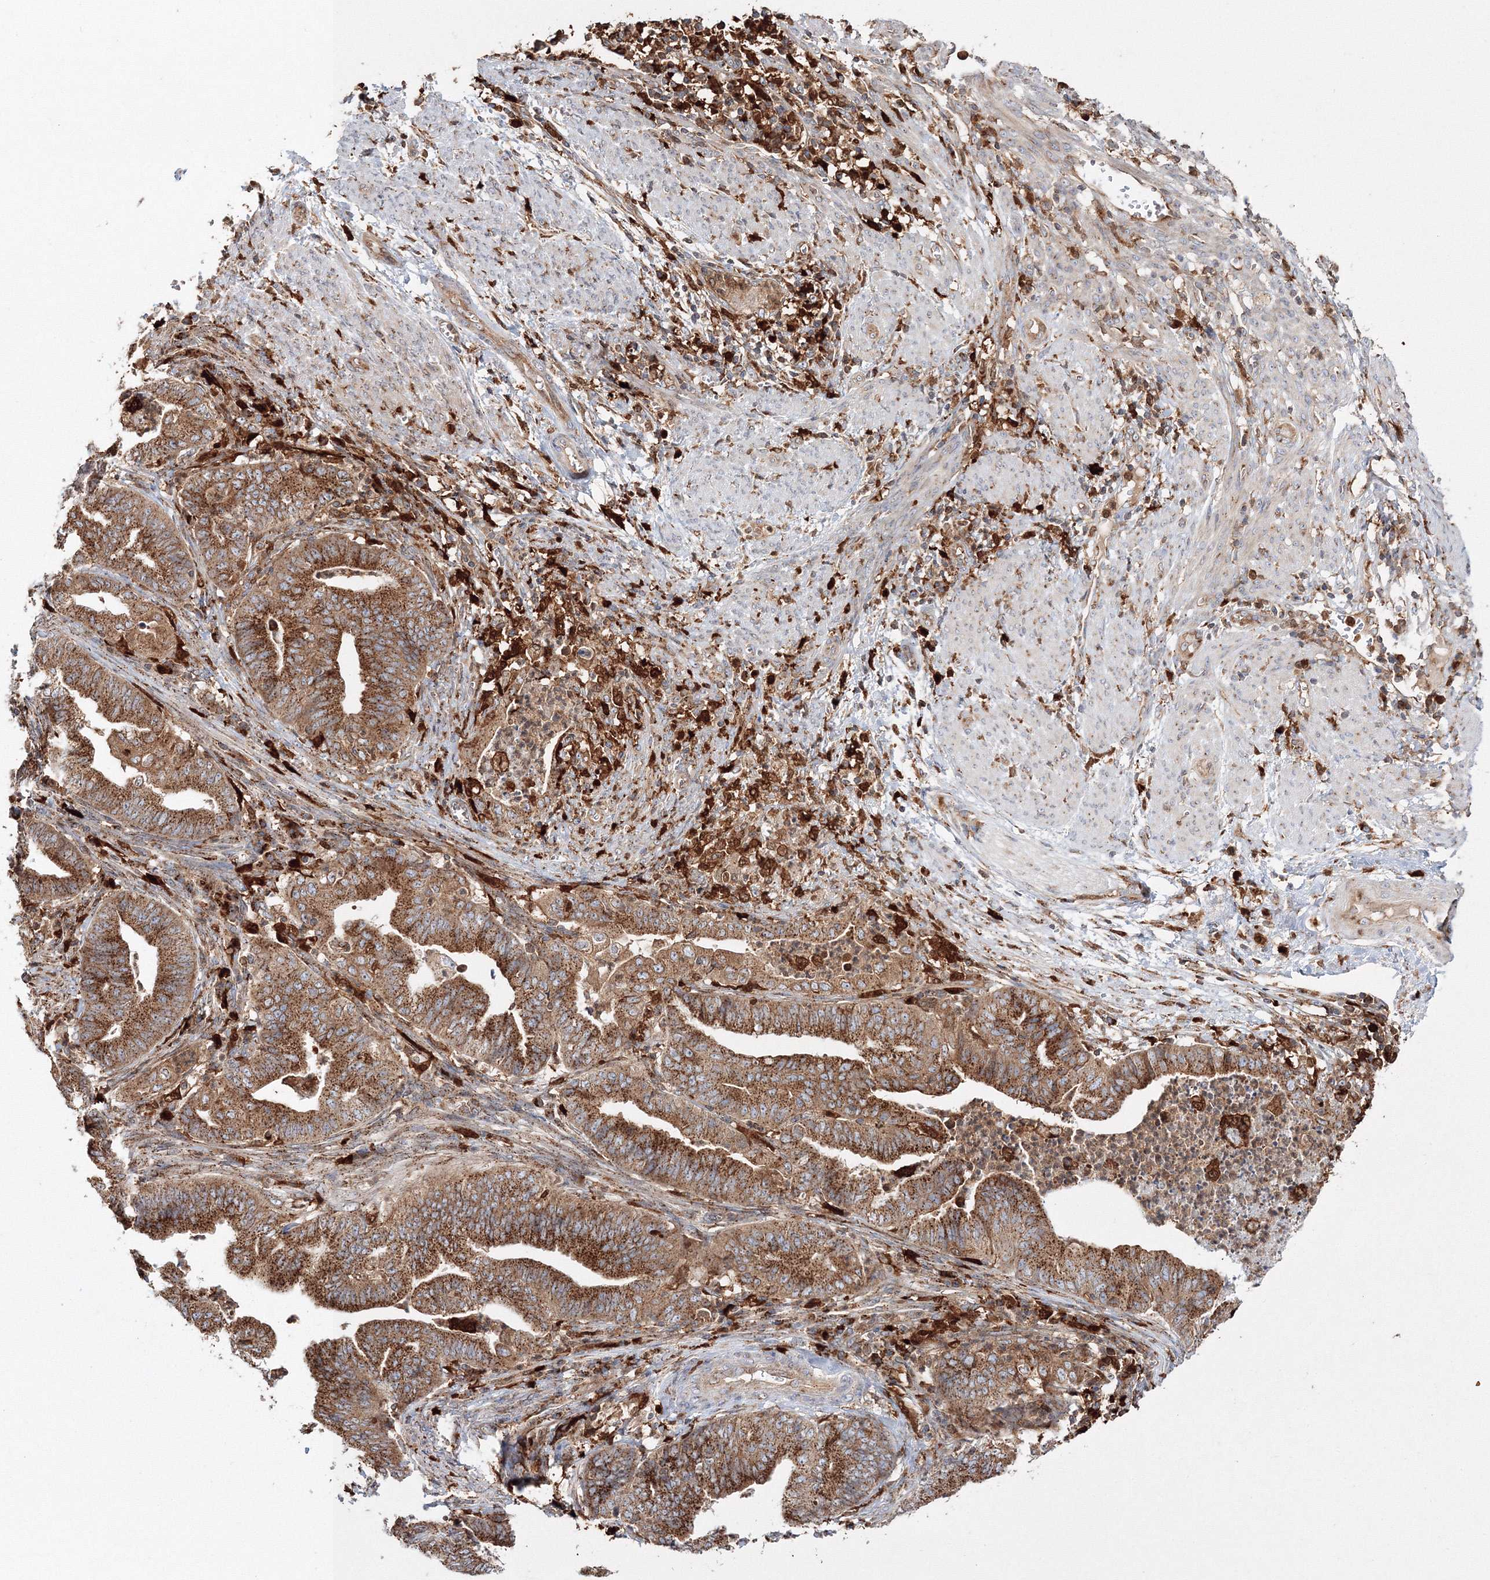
{"staining": {"intensity": "moderate", "quantity": ">75%", "location": "cytoplasmic/membranous"}, "tissue": "endometrial cancer", "cell_type": "Tumor cells", "image_type": "cancer", "snomed": [{"axis": "morphology", "description": "Polyp, NOS"}, {"axis": "morphology", "description": "Adenocarcinoma, NOS"}, {"axis": "morphology", "description": "Adenoma, NOS"}, {"axis": "topography", "description": "Endometrium"}], "caption": "This histopathology image demonstrates immunohistochemistry (IHC) staining of adenocarcinoma (endometrial), with medium moderate cytoplasmic/membranous expression in about >75% of tumor cells.", "gene": "ARCN1", "patient": {"sex": "female", "age": 79}}